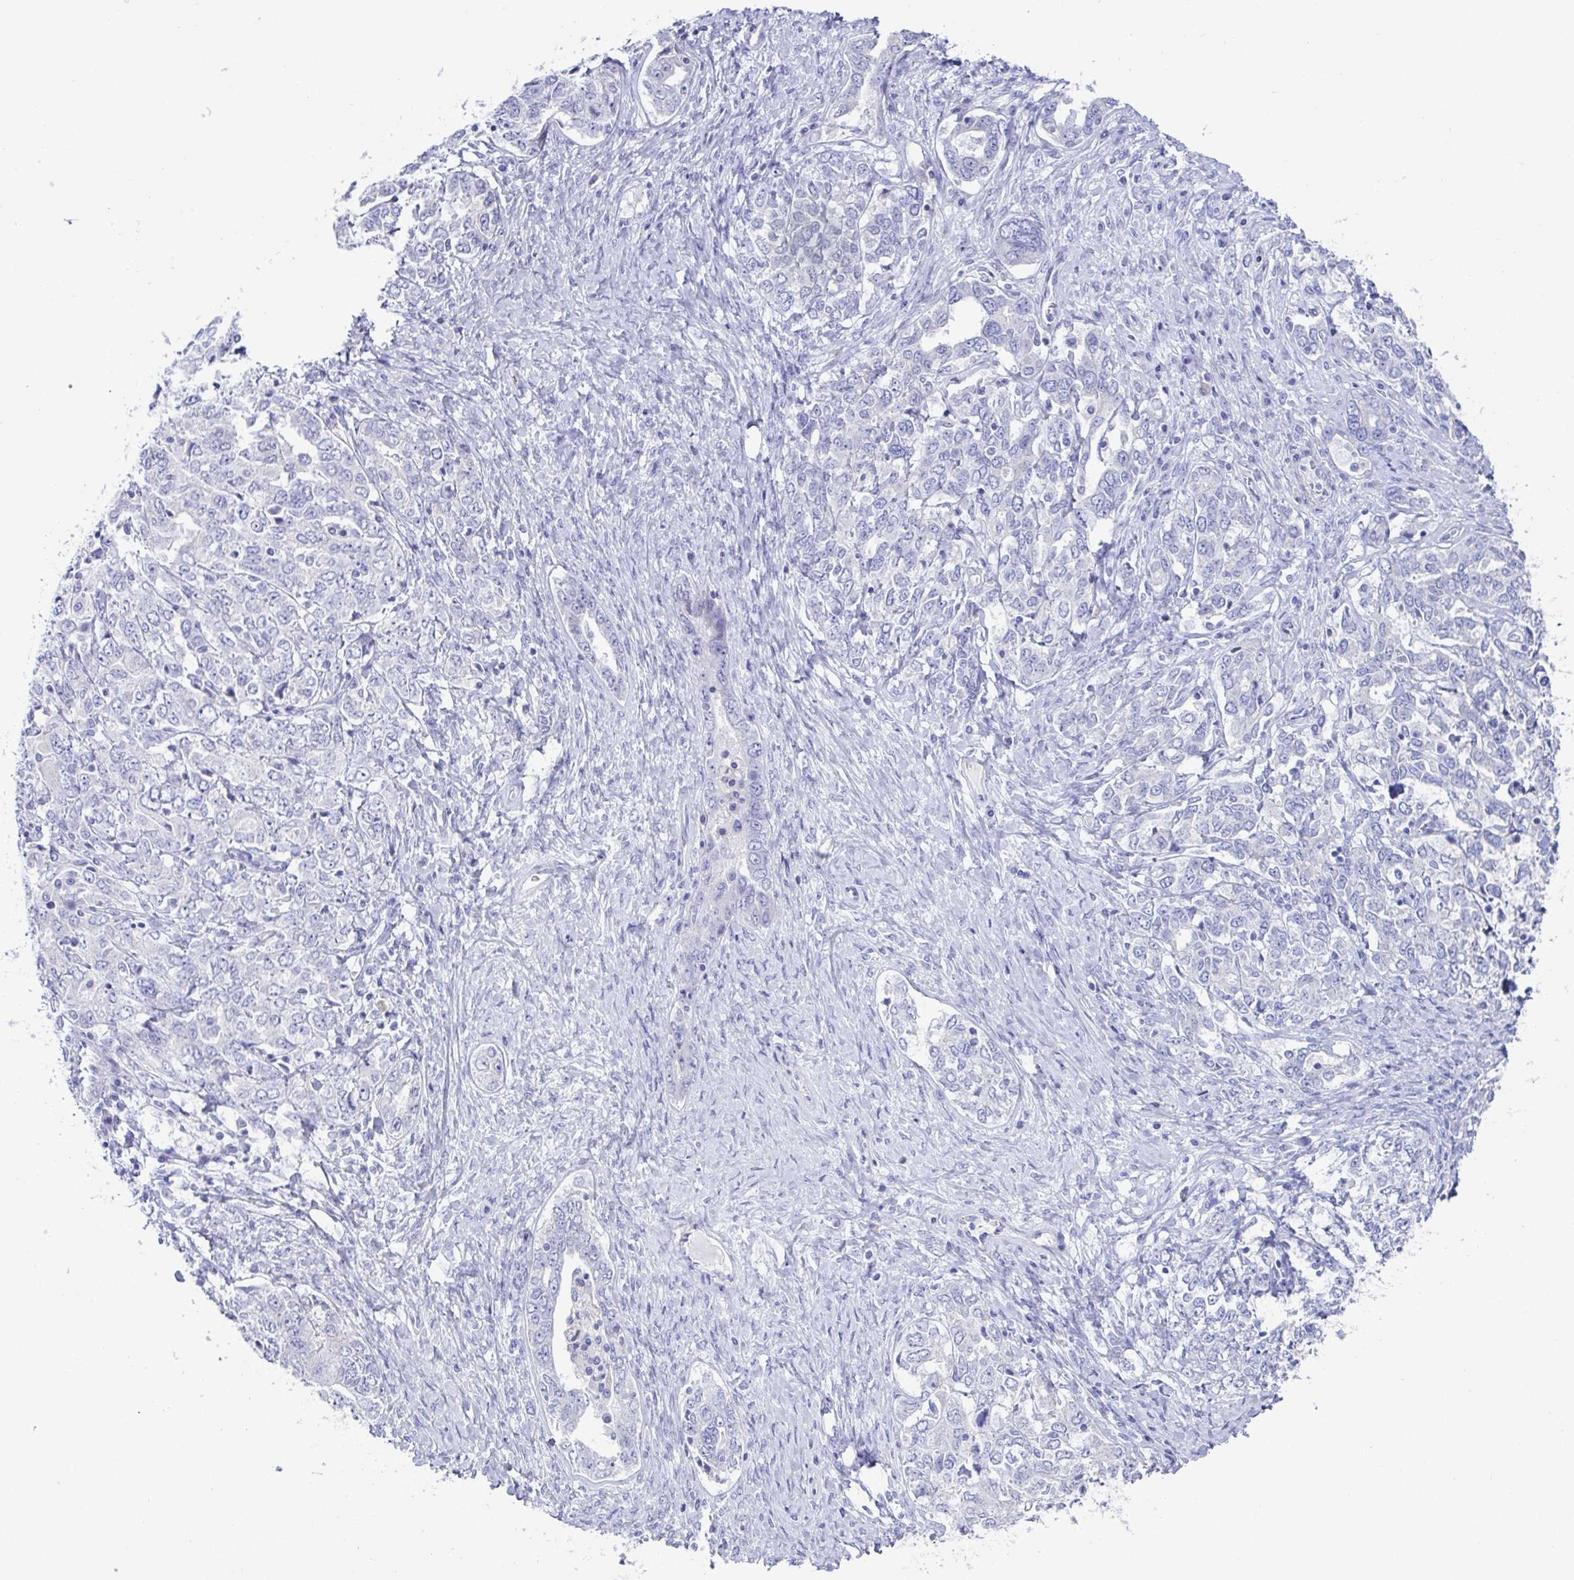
{"staining": {"intensity": "negative", "quantity": "none", "location": "none"}, "tissue": "ovarian cancer", "cell_type": "Tumor cells", "image_type": "cancer", "snomed": [{"axis": "morphology", "description": "Carcinoma, endometroid"}, {"axis": "topography", "description": "Ovary"}], "caption": "This is an immunohistochemistry (IHC) photomicrograph of ovarian endometroid carcinoma. There is no expression in tumor cells.", "gene": "MED11", "patient": {"sex": "female", "age": 62}}